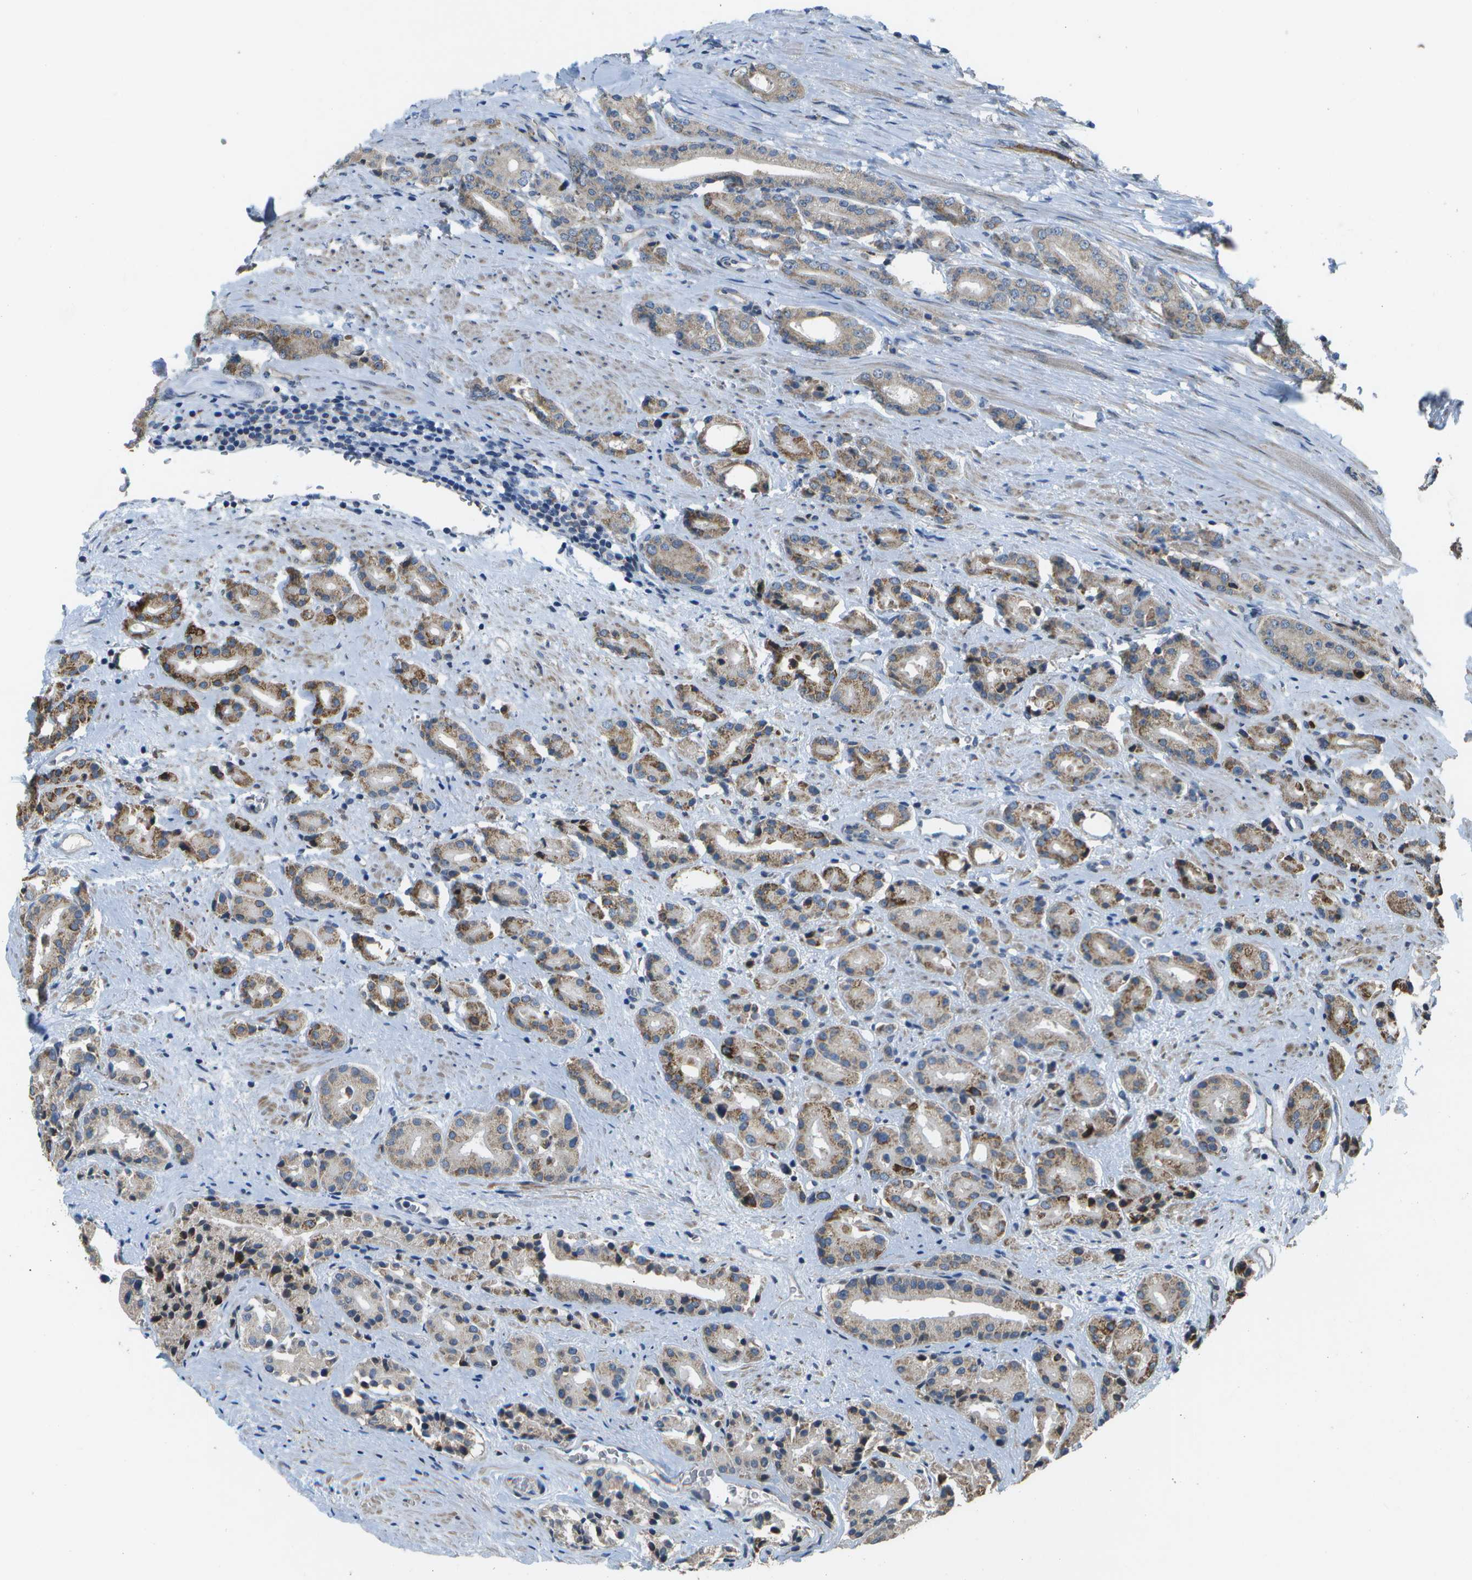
{"staining": {"intensity": "moderate", "quantity": ">75%", "location": "cytoplasmic/membranous"}, "tissue": "prostate cancer", "cell_type": "Tumor cells", "image_type": "cancer", "snomed": [{"axis": "morphology", "description": "Adenocarcinoma, High grade"}, {"axis": "topography", "description": "Prostate"}], "caption": "A brown stain highlights moderate cytoplasmic/membranous expression of a protein in human adenocarcinoma (high-grade) (prostate) tumor cells. (DAB (3,3'-diaminobenzidine) IHC, brown staining for protein, blue staining for nuclei).", "gene": "HADHA", "patient": {"sex": "male", "age": 71}}